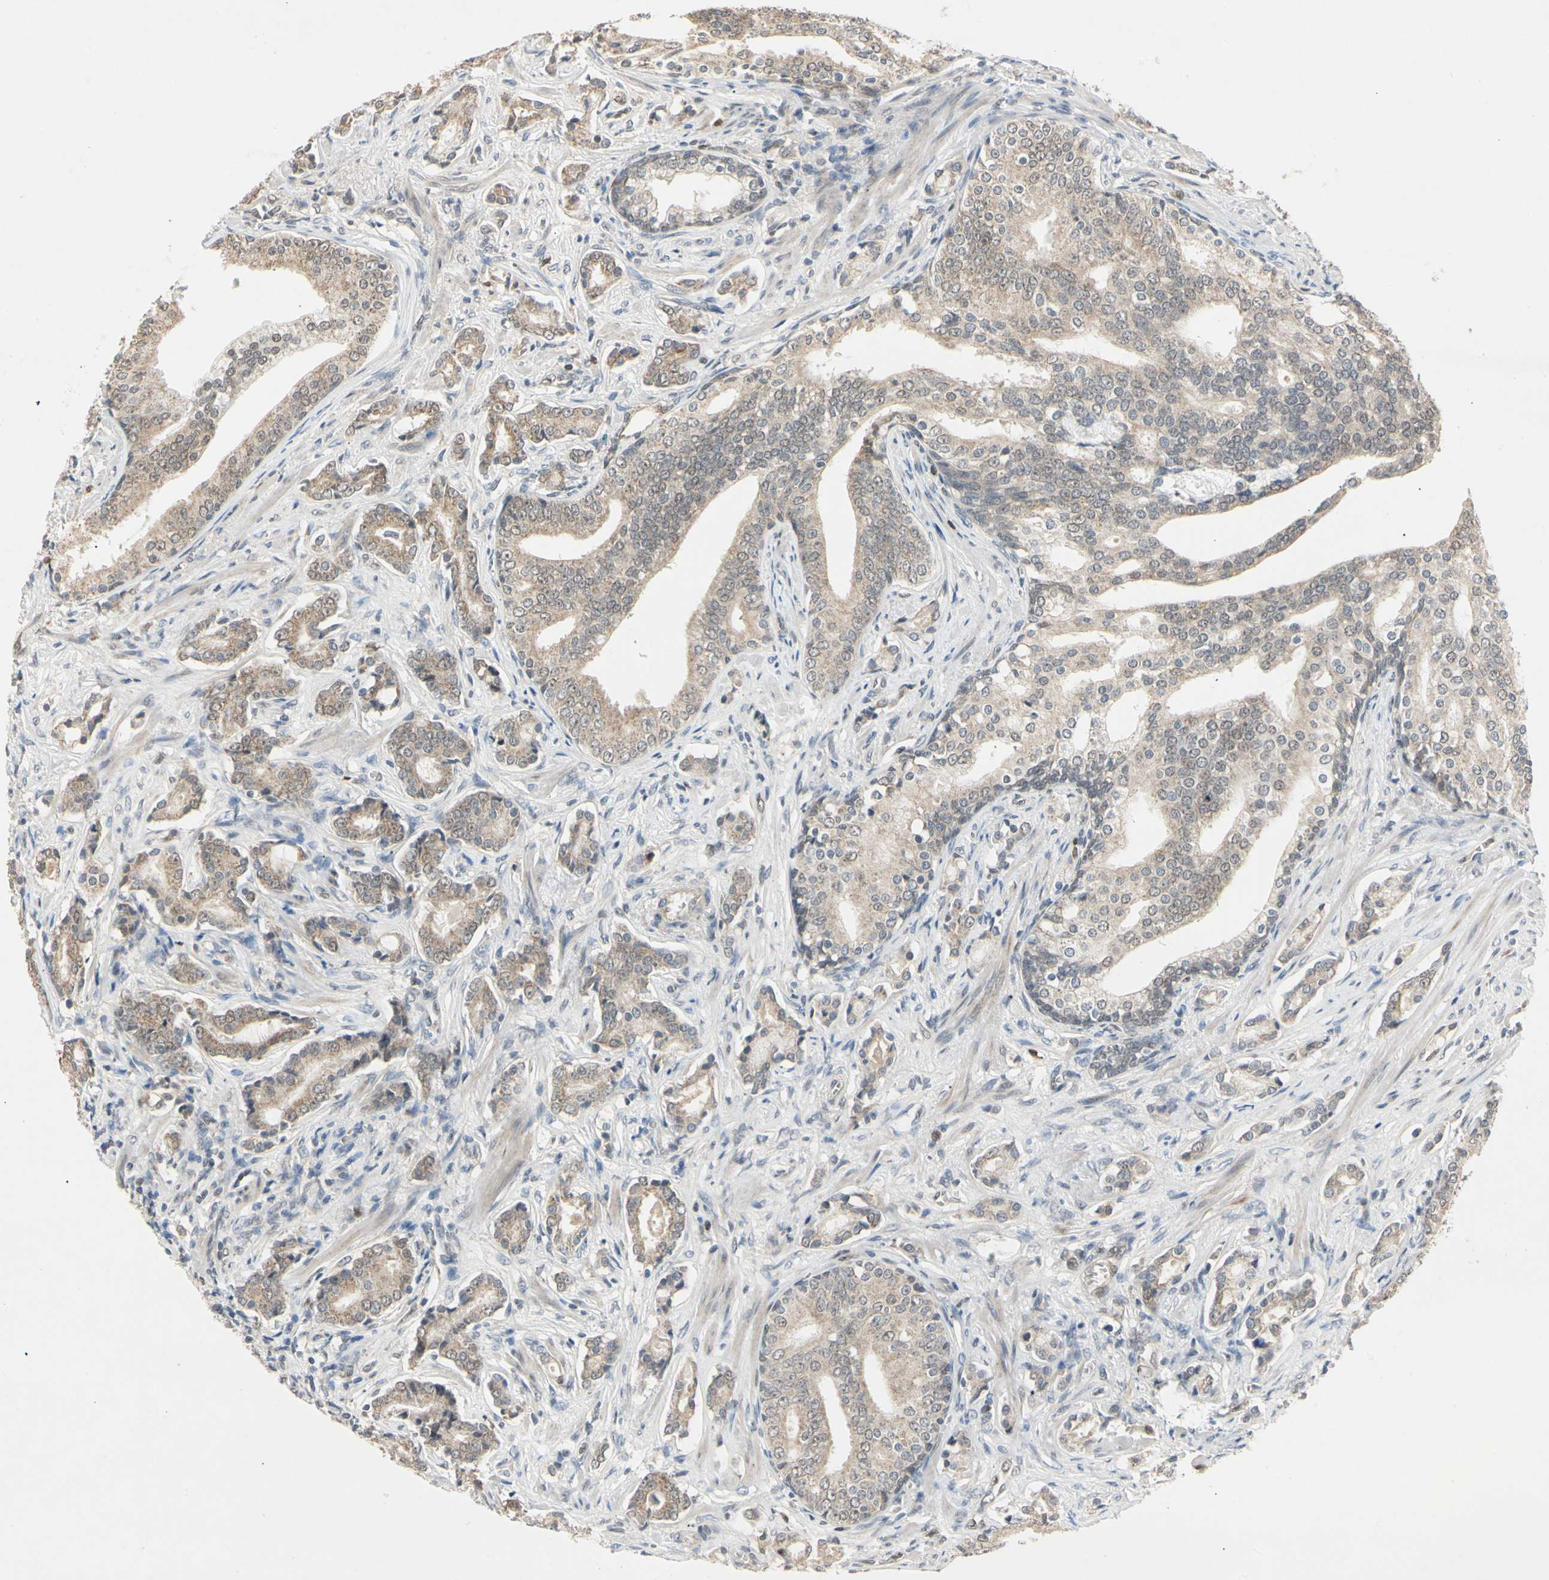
{"staining": {"intensity": "weak", "quantity": ">75%", "location": "cytoplasmic/membranous"}, "tissue": "prostate cancer", "cell_type": "Tumor cells", "image_type": "cancer", "snomed": [{"axis": "morphology", "description": "Adenocarcinoma, Low grade"}, {"axis": "topography", "description": "Prostate"}], "caption": "Immunohistochemical staining of prostate low-grade adenocarcinoma reveals low levels of weak cytoplasmic/membranous staining in about >75% of tumor cells.", "gene": "RIOX2", "patient": {"sex": "male", "age": 58}}